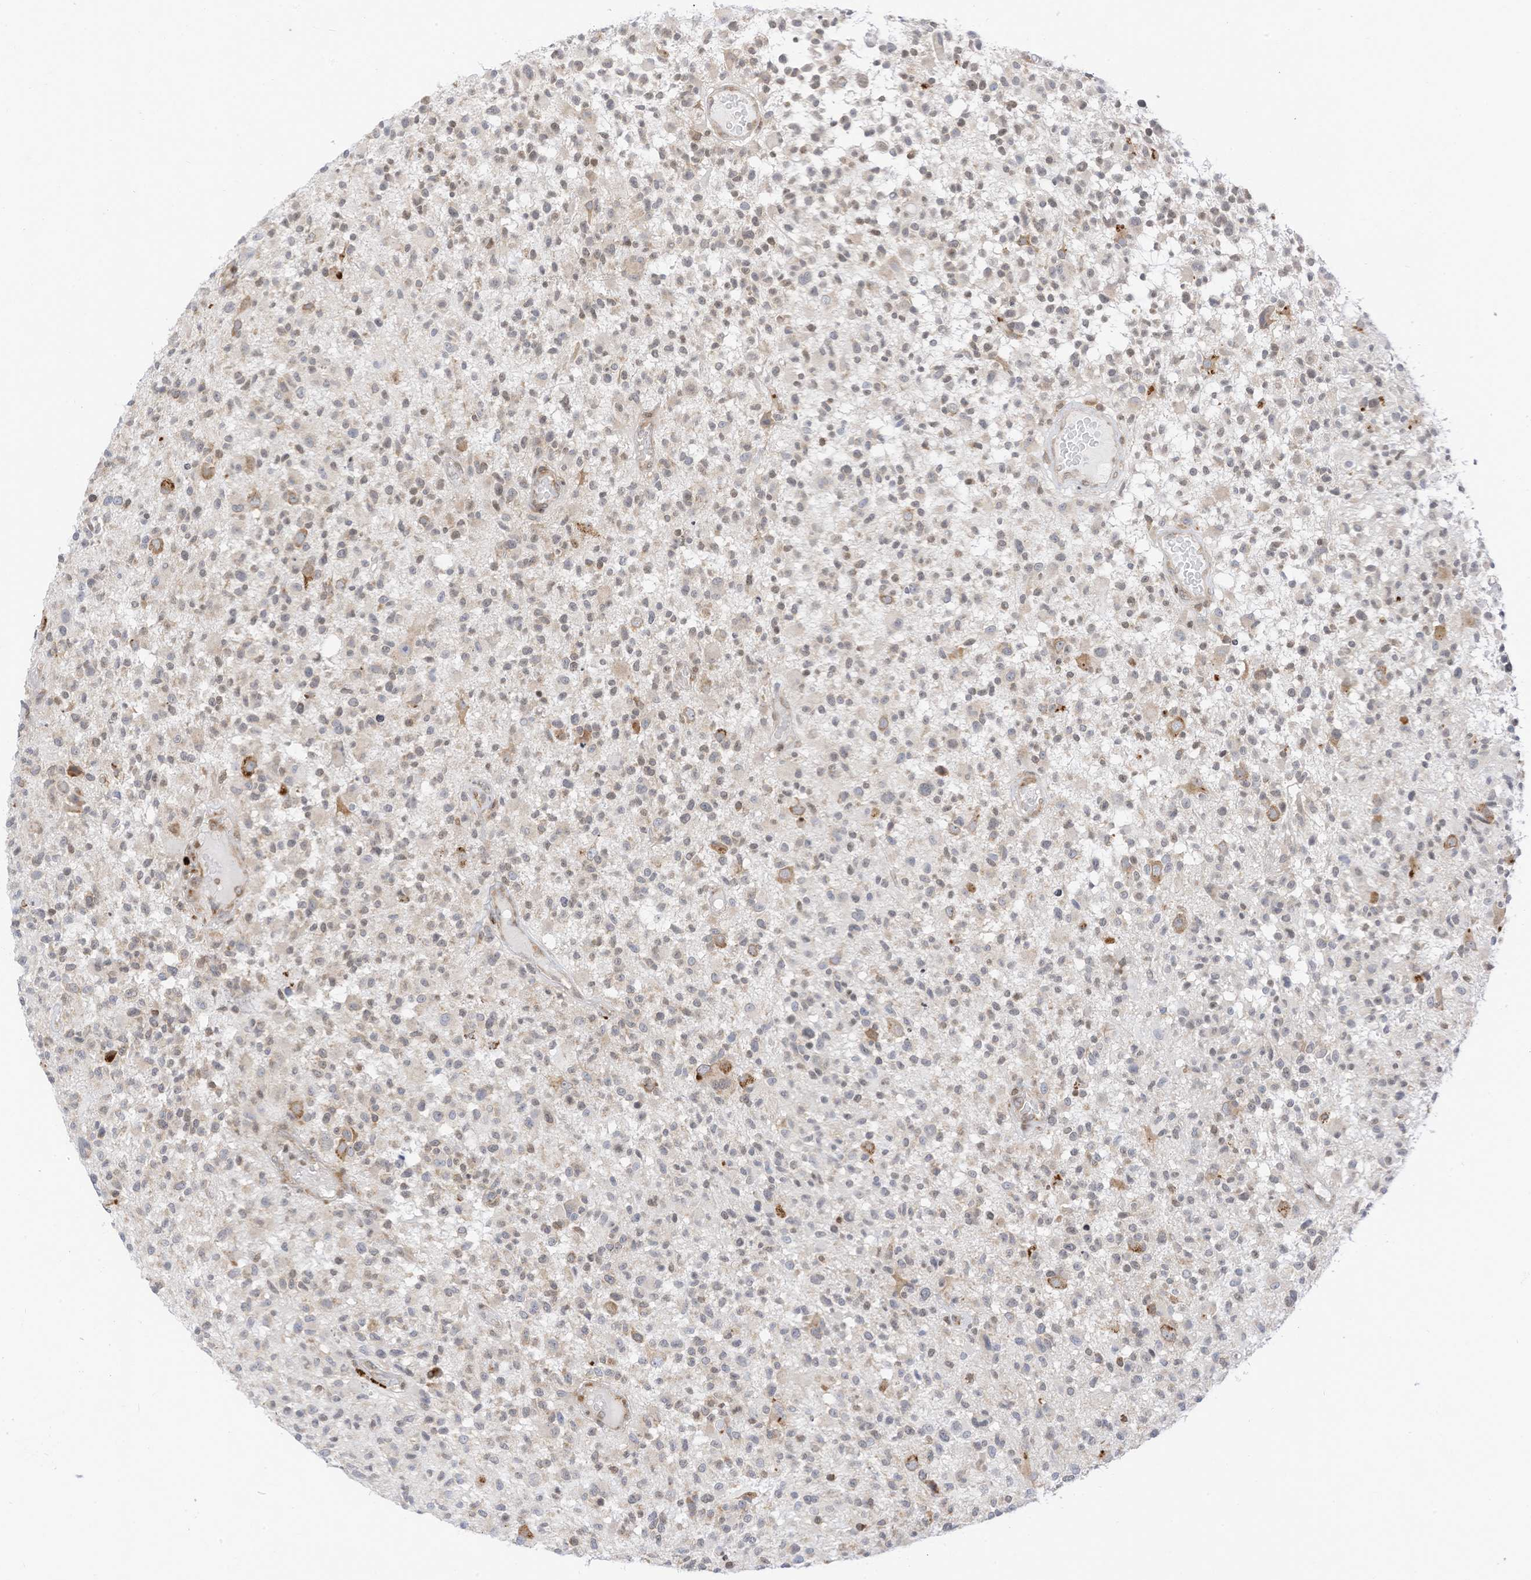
{"staining": {"intensity": "moderate", "quantity": "<25%", "location": "cytoplasmic/membranous"}, "tissue": "glioma", "cell_type": "Tumor cells", "image_type": "cancer", "snomed": [{"axis": "morphology", "description": "Glioma, malignant, High grade"}, {"axis": "morphology", "description": "Glioblastoma, NOS"}, {"axis": "topography", "description": "Brain"}], "caption": "Human glioma stained with a protein marker demonstrates moderate staining in tumor cells.", "gene": "EDF1", "patient": {"sex": "male", "age": 60}}